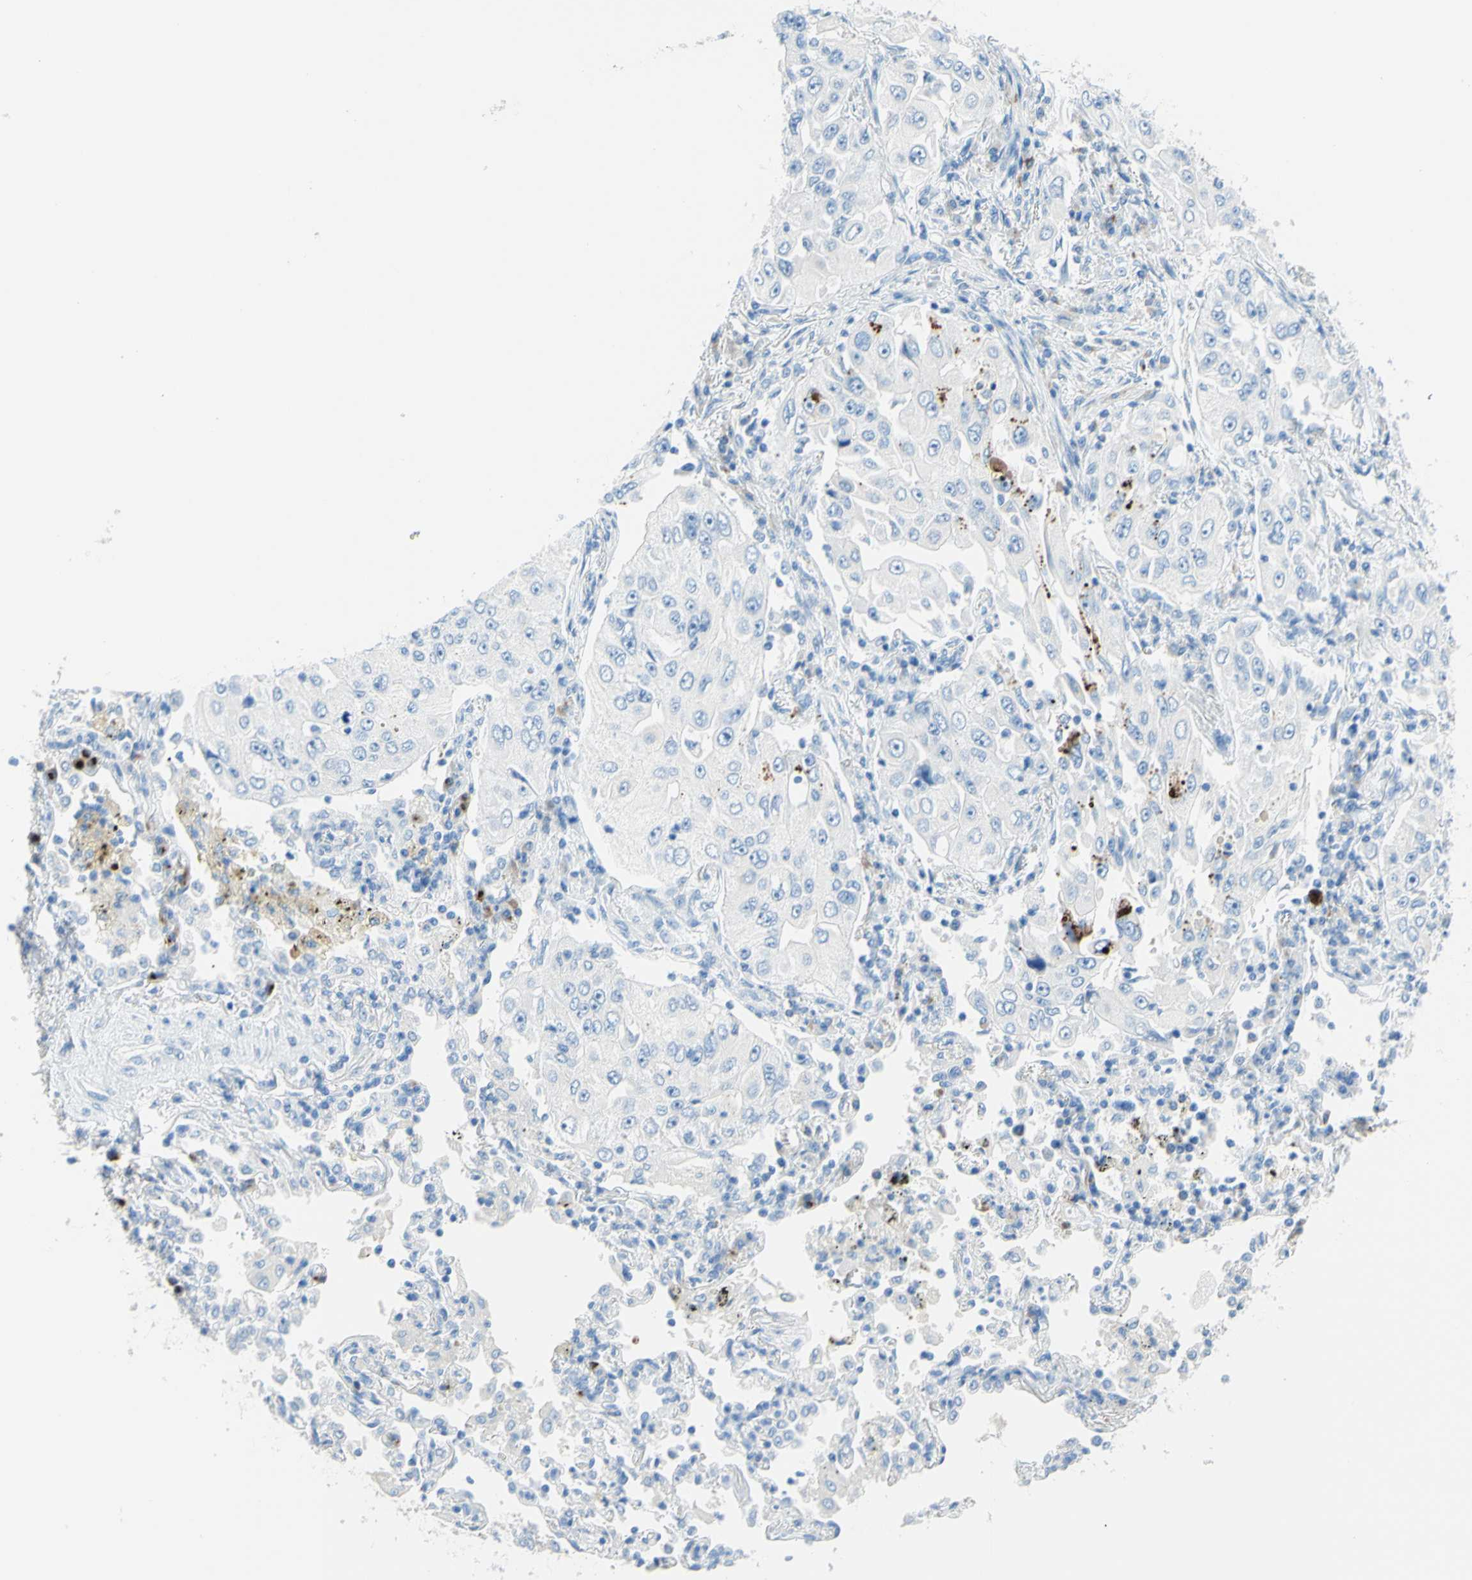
{"staining": {"intensity": "negative", "quantity": "none", "location": "none"}, "tissue": "lung cancer", "cell_type": "Tumor cells", "image_type": "cancer", "snomed": [{"axis": "morphology", "description": "Adenocarcinoma, NOS"}, {"axis": "topography", "description": "Lung"}], "caption": "Human adenocarcinoma (lung) stained for a protein using immunohistochemistry demonstrates no expression in tumor cells.", "gene": "IL6ST", "patient": {"sex": "male", "age": 84}}